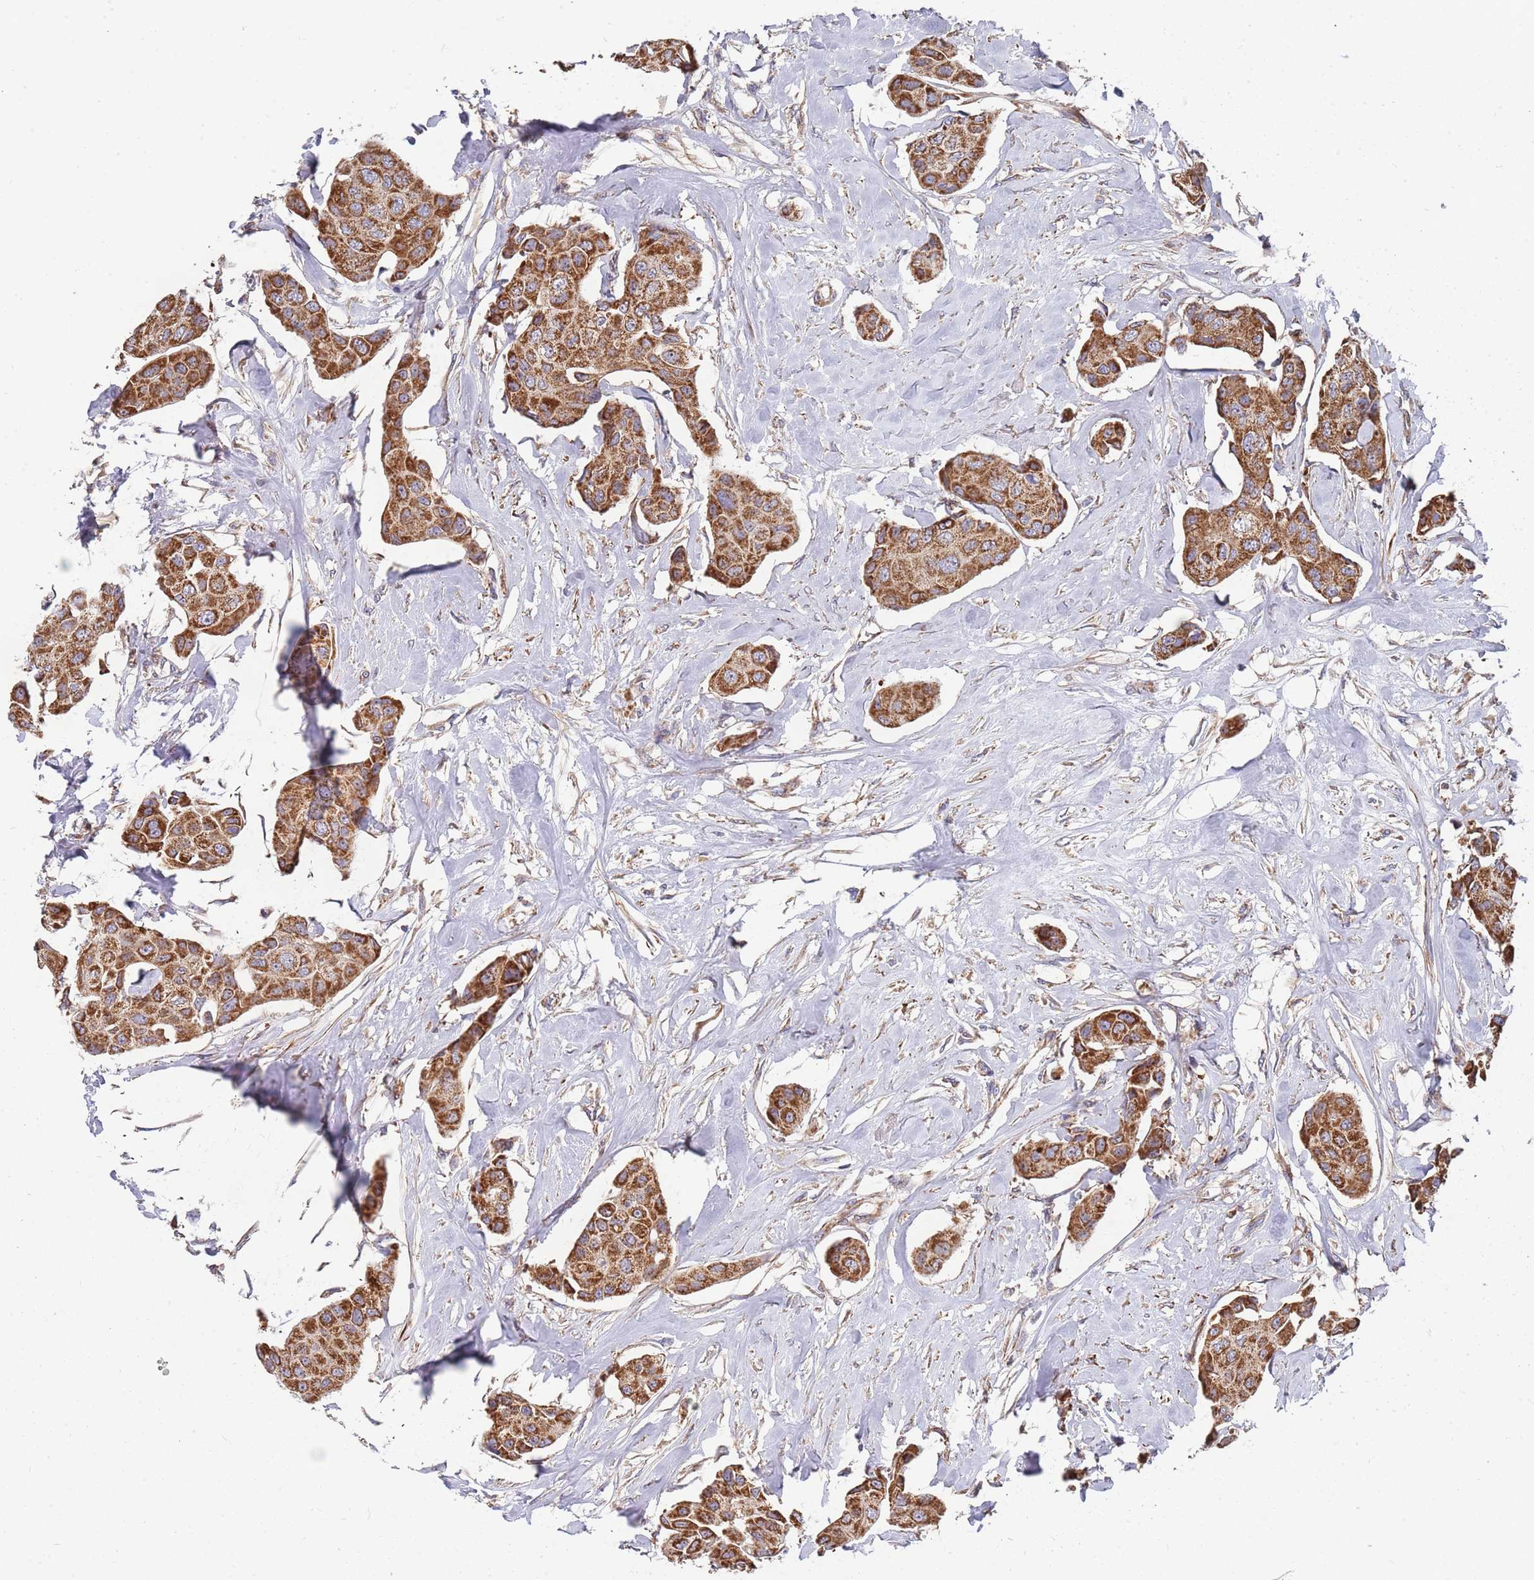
{"staining": {"intensity": "strong", "quantity": ">75%", "location": "cytoplasmic/membranous"}, "tissue": "breast cancer", "cell_type": "Tumor cells", "image_type": "cancer", "snomed": [{"axis": "morphology", "description": "Duct carcinoma"}, {"axis": "topography", "description": "Breast"}, {"axis": "topography", "description": "Lymph node"}], "caption": "Human infiltrating ductal carcinoma (breast) stained with a protein marker demonstrates strong staining in tumor cells.", "gene": "WDFY3", "patient": {"sex": "female", "age": 80}}